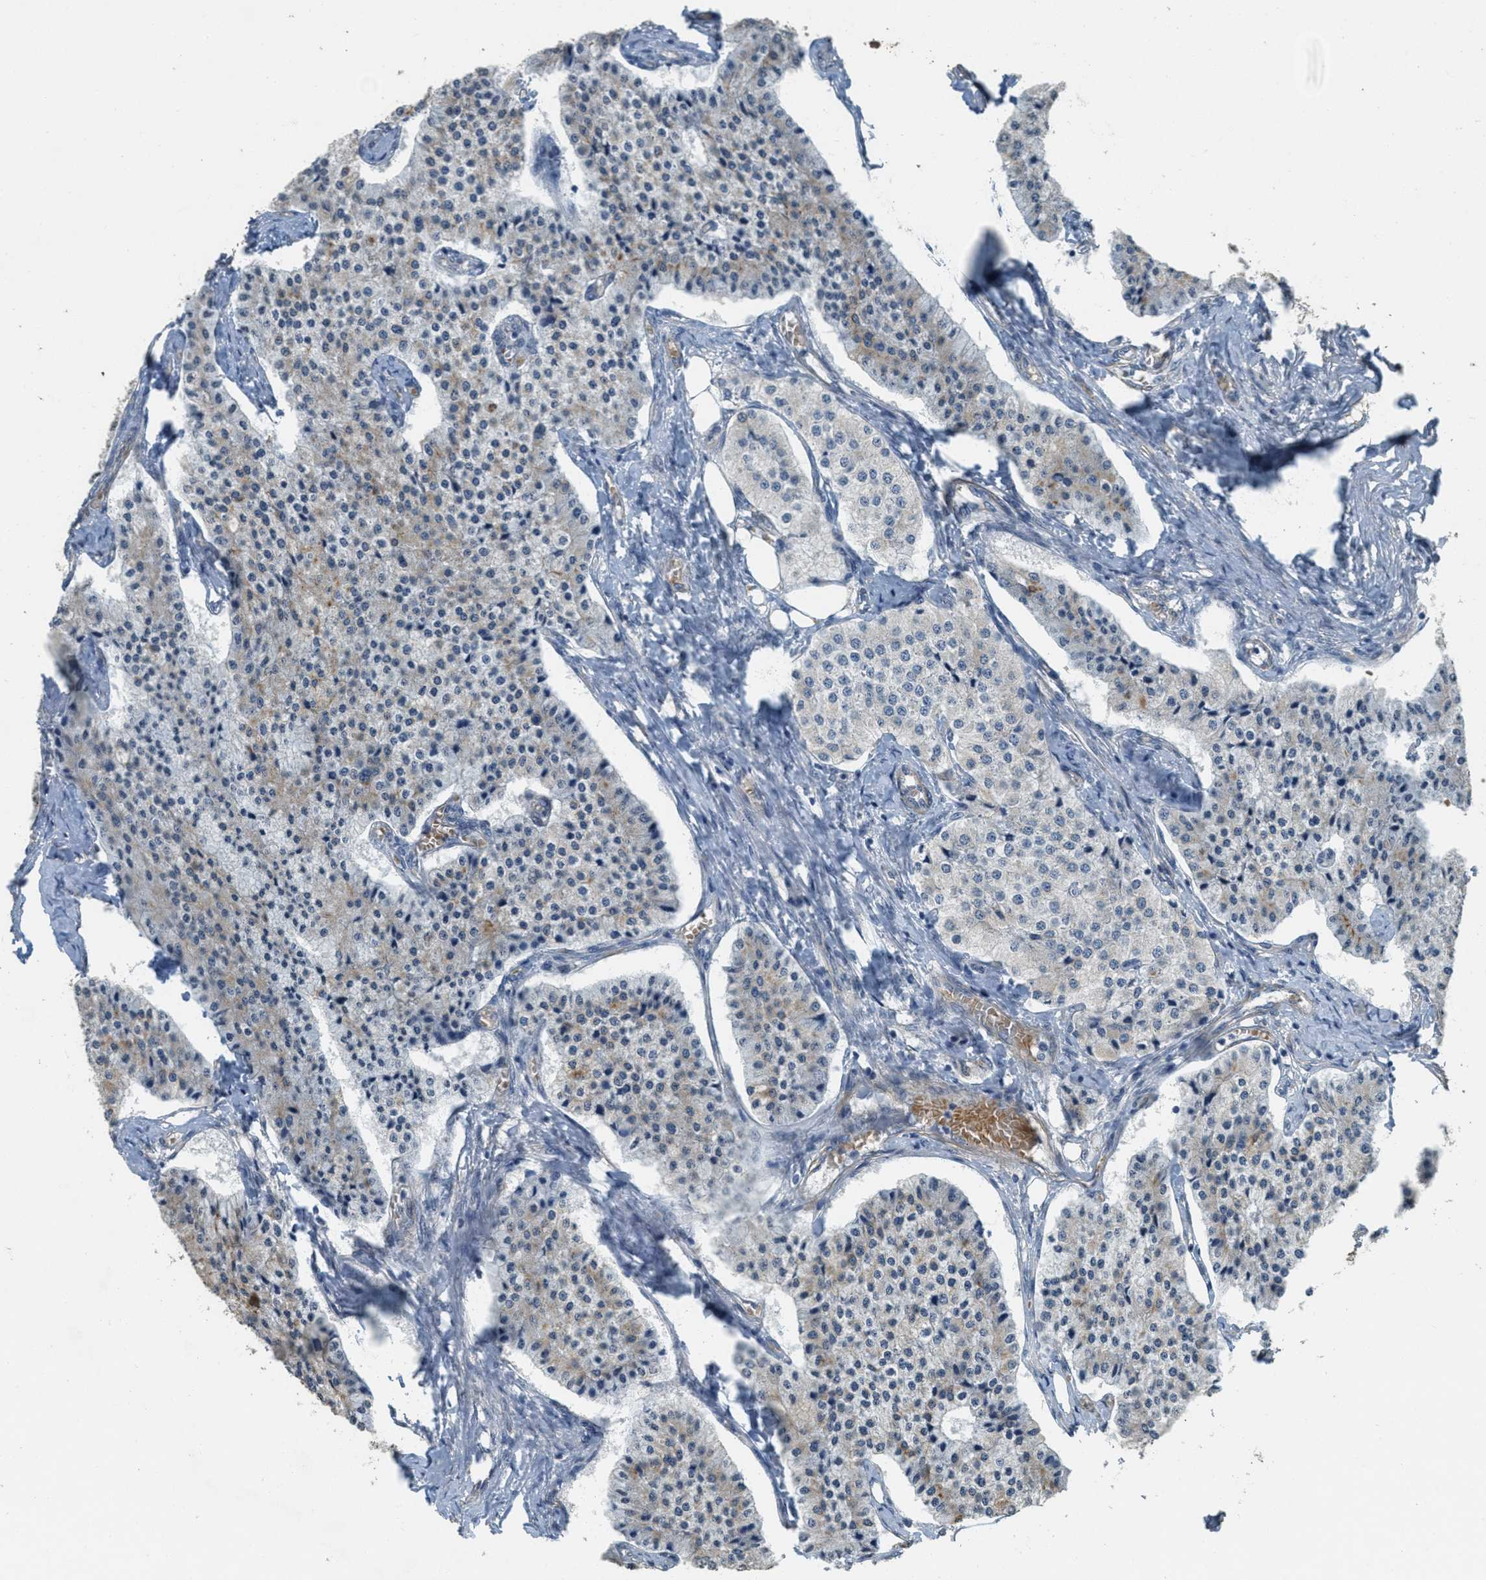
{"staining": {"intensity": "weak", "quantity": "<25%", "location": "cytoplasmic/membranous"}, "tissue": "carcinoid", "cell_type": "Tumor cells", "image_type": "cancer", "snomed": [{"axis": "morphology", "description": "Carcinoid, malignant, NOS"}, {"axis": "topography", "description": "Colon"}], "caption": "This is an immunohistochemistry (IHC) micrograph of human carcinoid. There is no expression in tumor cells.", "gene": "MRS2", "patient": {"sex": "female", "age": 52}}